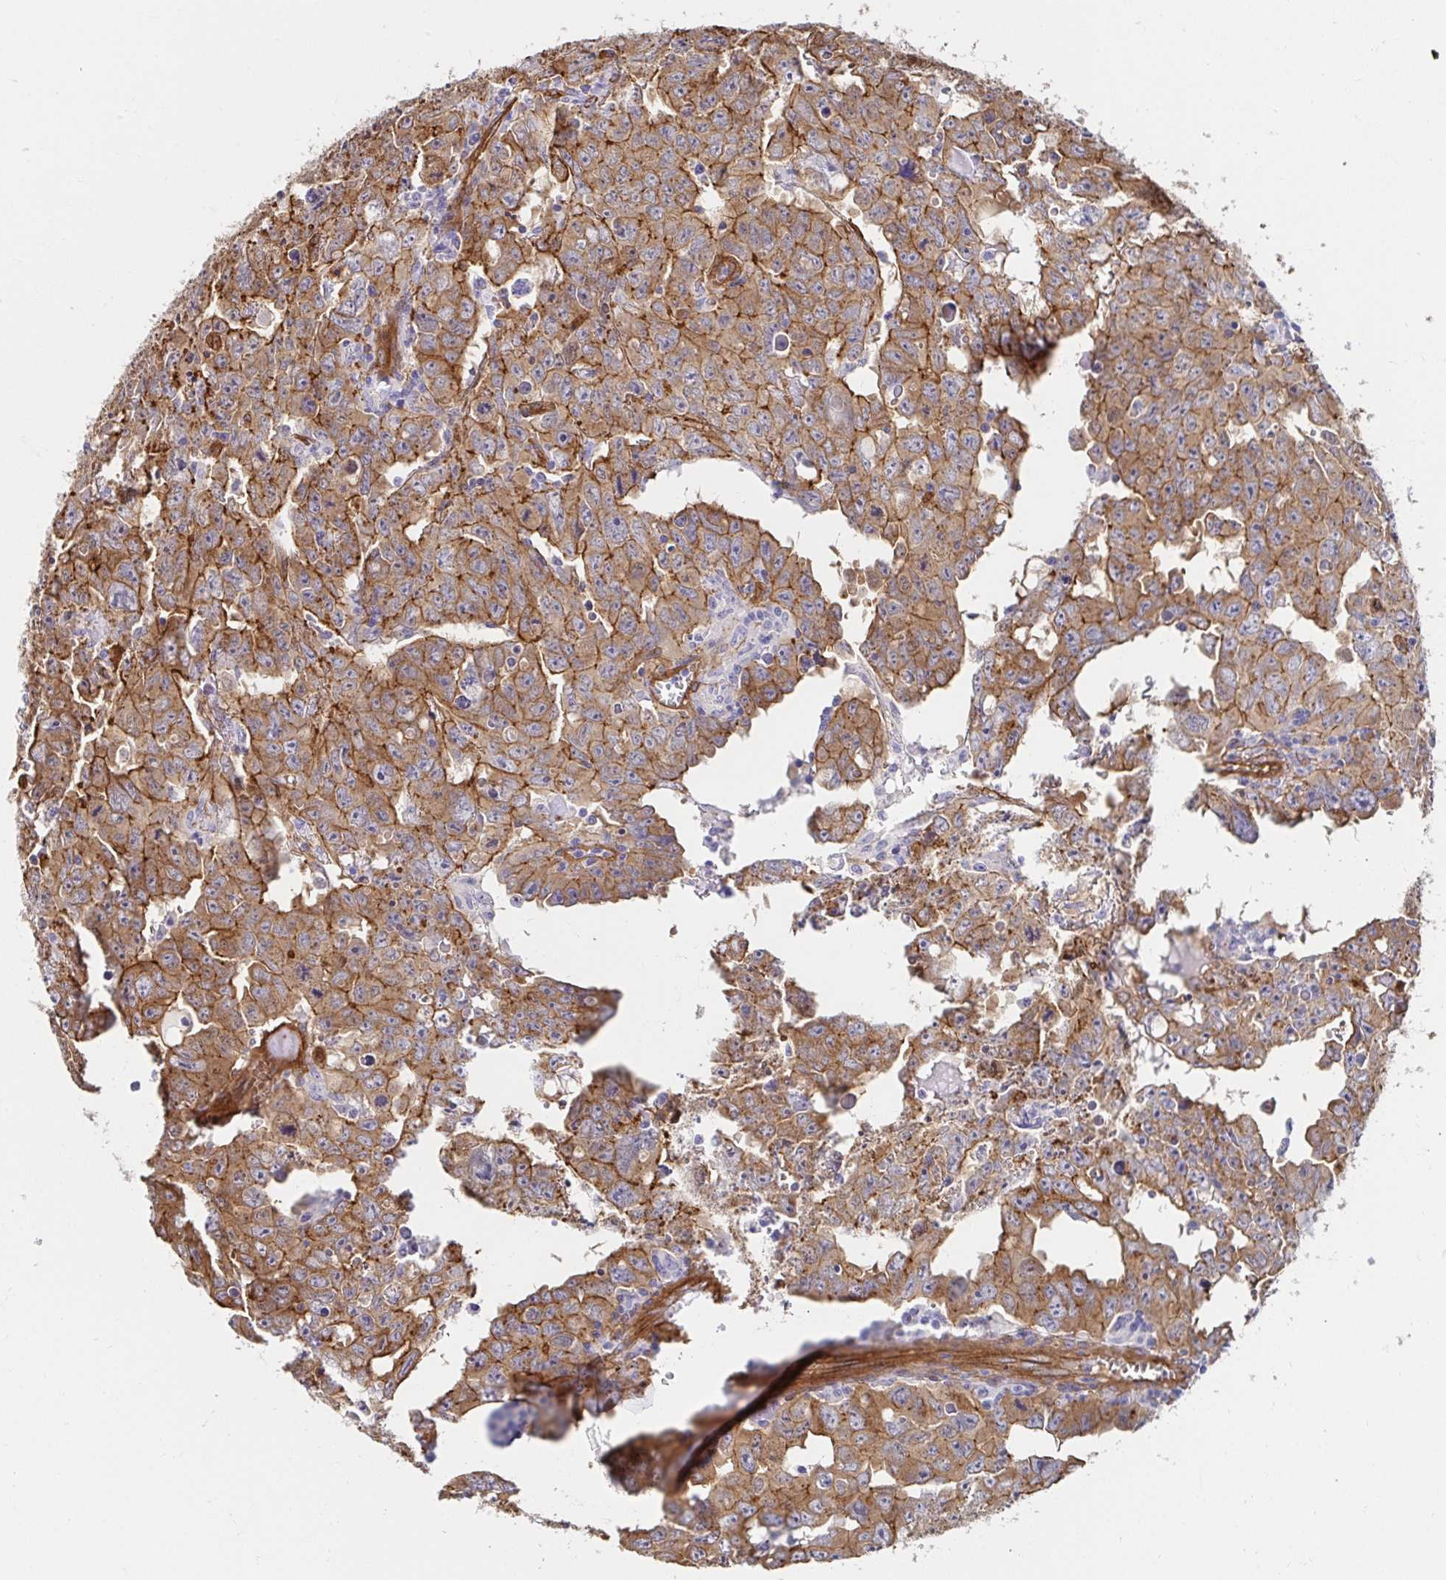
{"staining": {"intensity": "moderate", "quantity": ">75%", "location": "cytoplasmic/membranous"}, "tissue": "testis cancer", "cell_type": "Tumor cells", "image_type": "cancer", "snomed": [{"axis": "morphology", "description": "Carcinoma, Embryonal, NOS"}, {"axis": "topography", "description": "Testis"}], "caption": "About >75% of tumor cells in human embryonal carcinoma (testis) show moderate cytoplasmic/membranous protein expression as visualized by brown immunohistochemical staining.", "gene": "CTTN", "patient": {"sex": "male", "age": 22}}